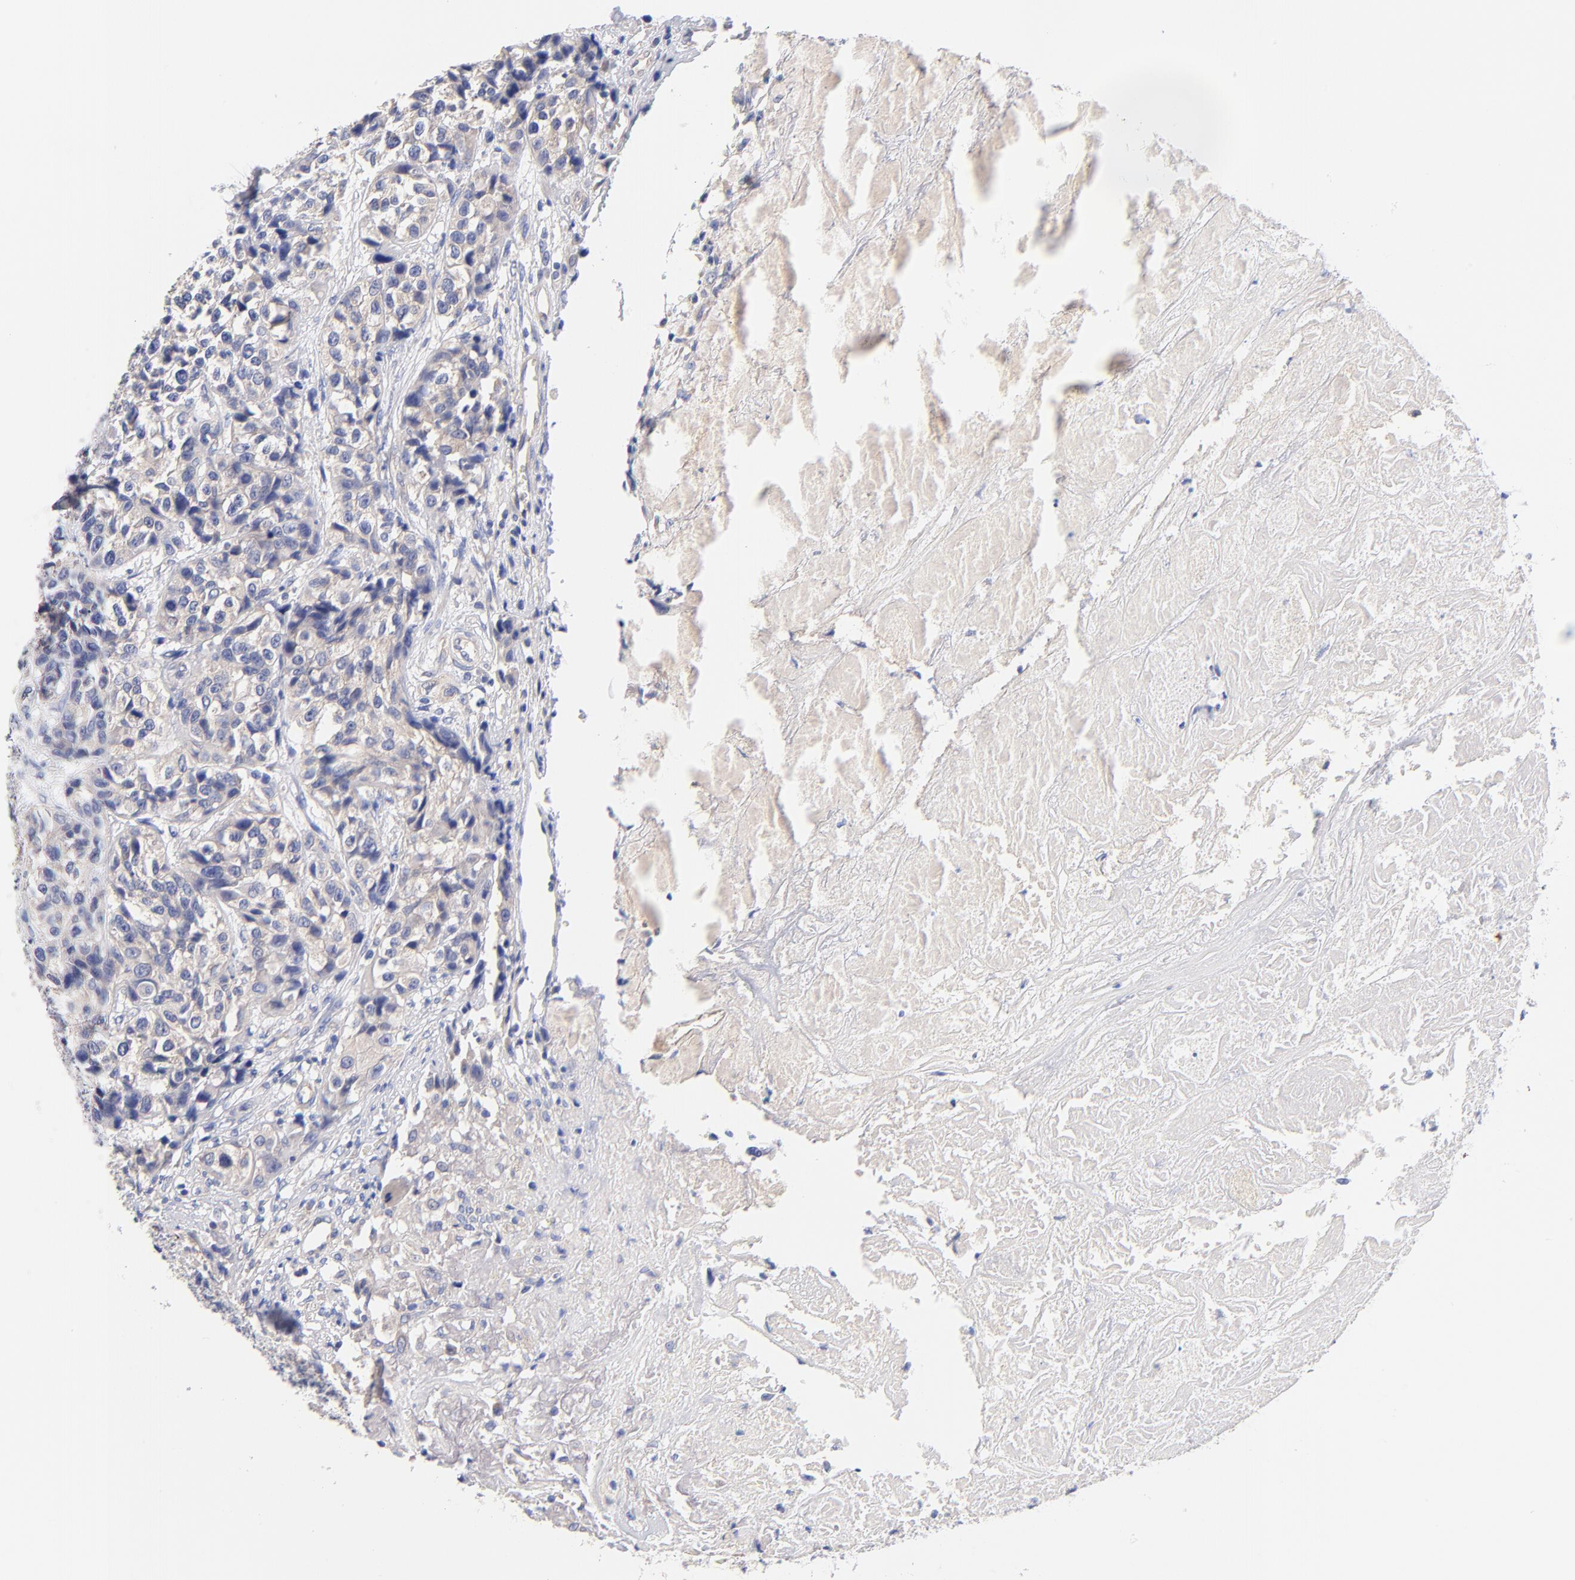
{"staining": {"intensity": "negative", "quantity": "none", "location": "none"}, "tissue": "urothelial cancer", "cell_type": "Tumor cells", "image_type": "cancer", "snomed": [{"axis": "morphology", "description": "Urothelial carcinoma, High grade"}, {"axis": "topography", "description": "Urinary bladder"}], "caption": "Immunohistochemical staining of human high-grade urothelial carcinoma demonstrates no significant staining in tumor cells. (Brightfield microscopy of DAB immunohistochemistry (IHC) at high magnification).", "gene": "TNFRSF13C", "patient": {"sex": "female", "age": 81}}